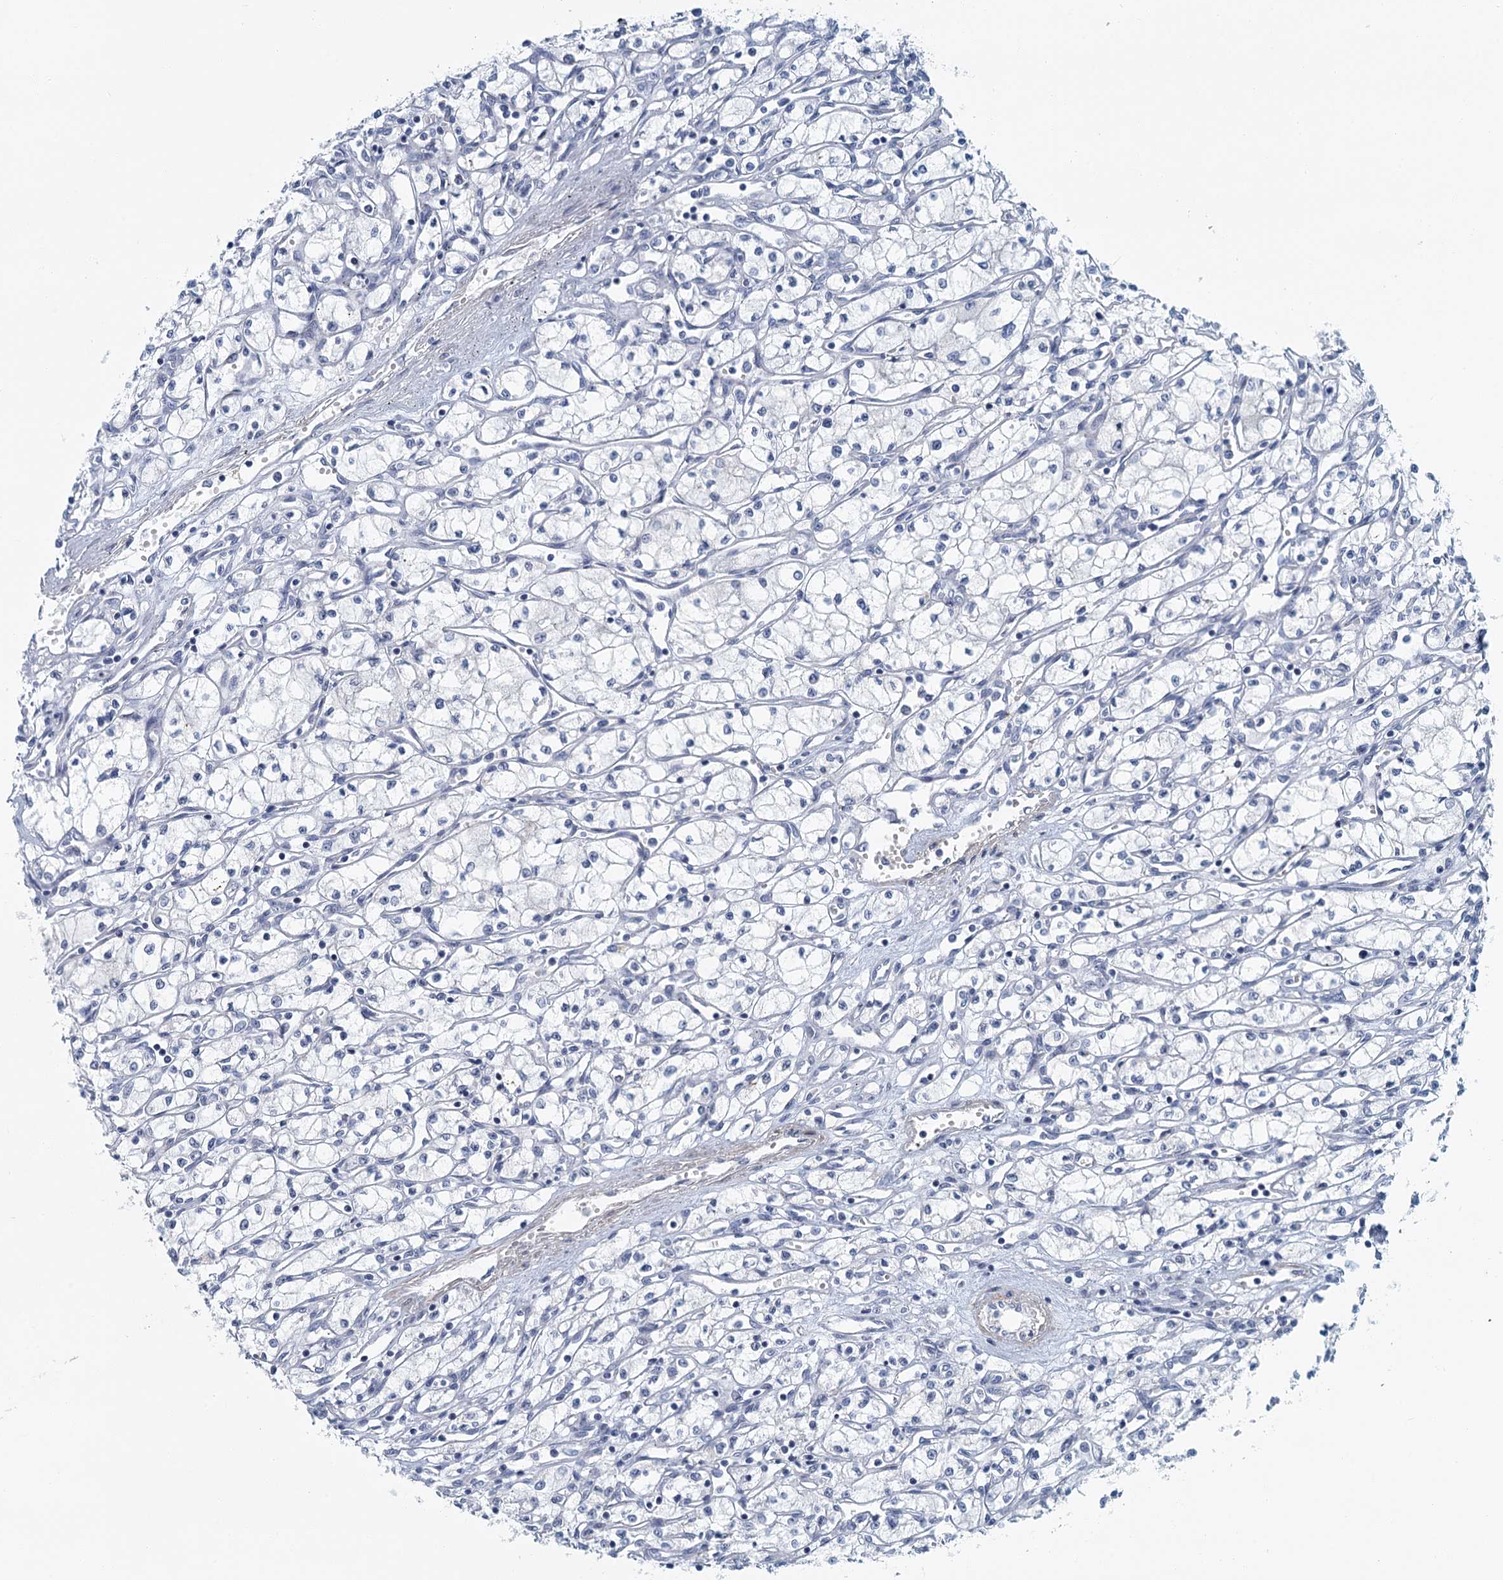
{"staining": {"intensity": "negative", "quantity": "none", "location": "none"}, "tissue": "renal cancer", "cell_type": "Tumor cells", "image_type": "cancer", "snomed": [{"axis": "morphology", "description": "Adenocarcinoma, NOS"}, {"axis": "topography", "description": "Kidney"}], "caption": "Tumor cells show no significant protein positivity in renal adenocarcinoma. Nuclei are stained in blue.", "gene": "ZNF527", "patient": {"sex": "male", "age": 59}}